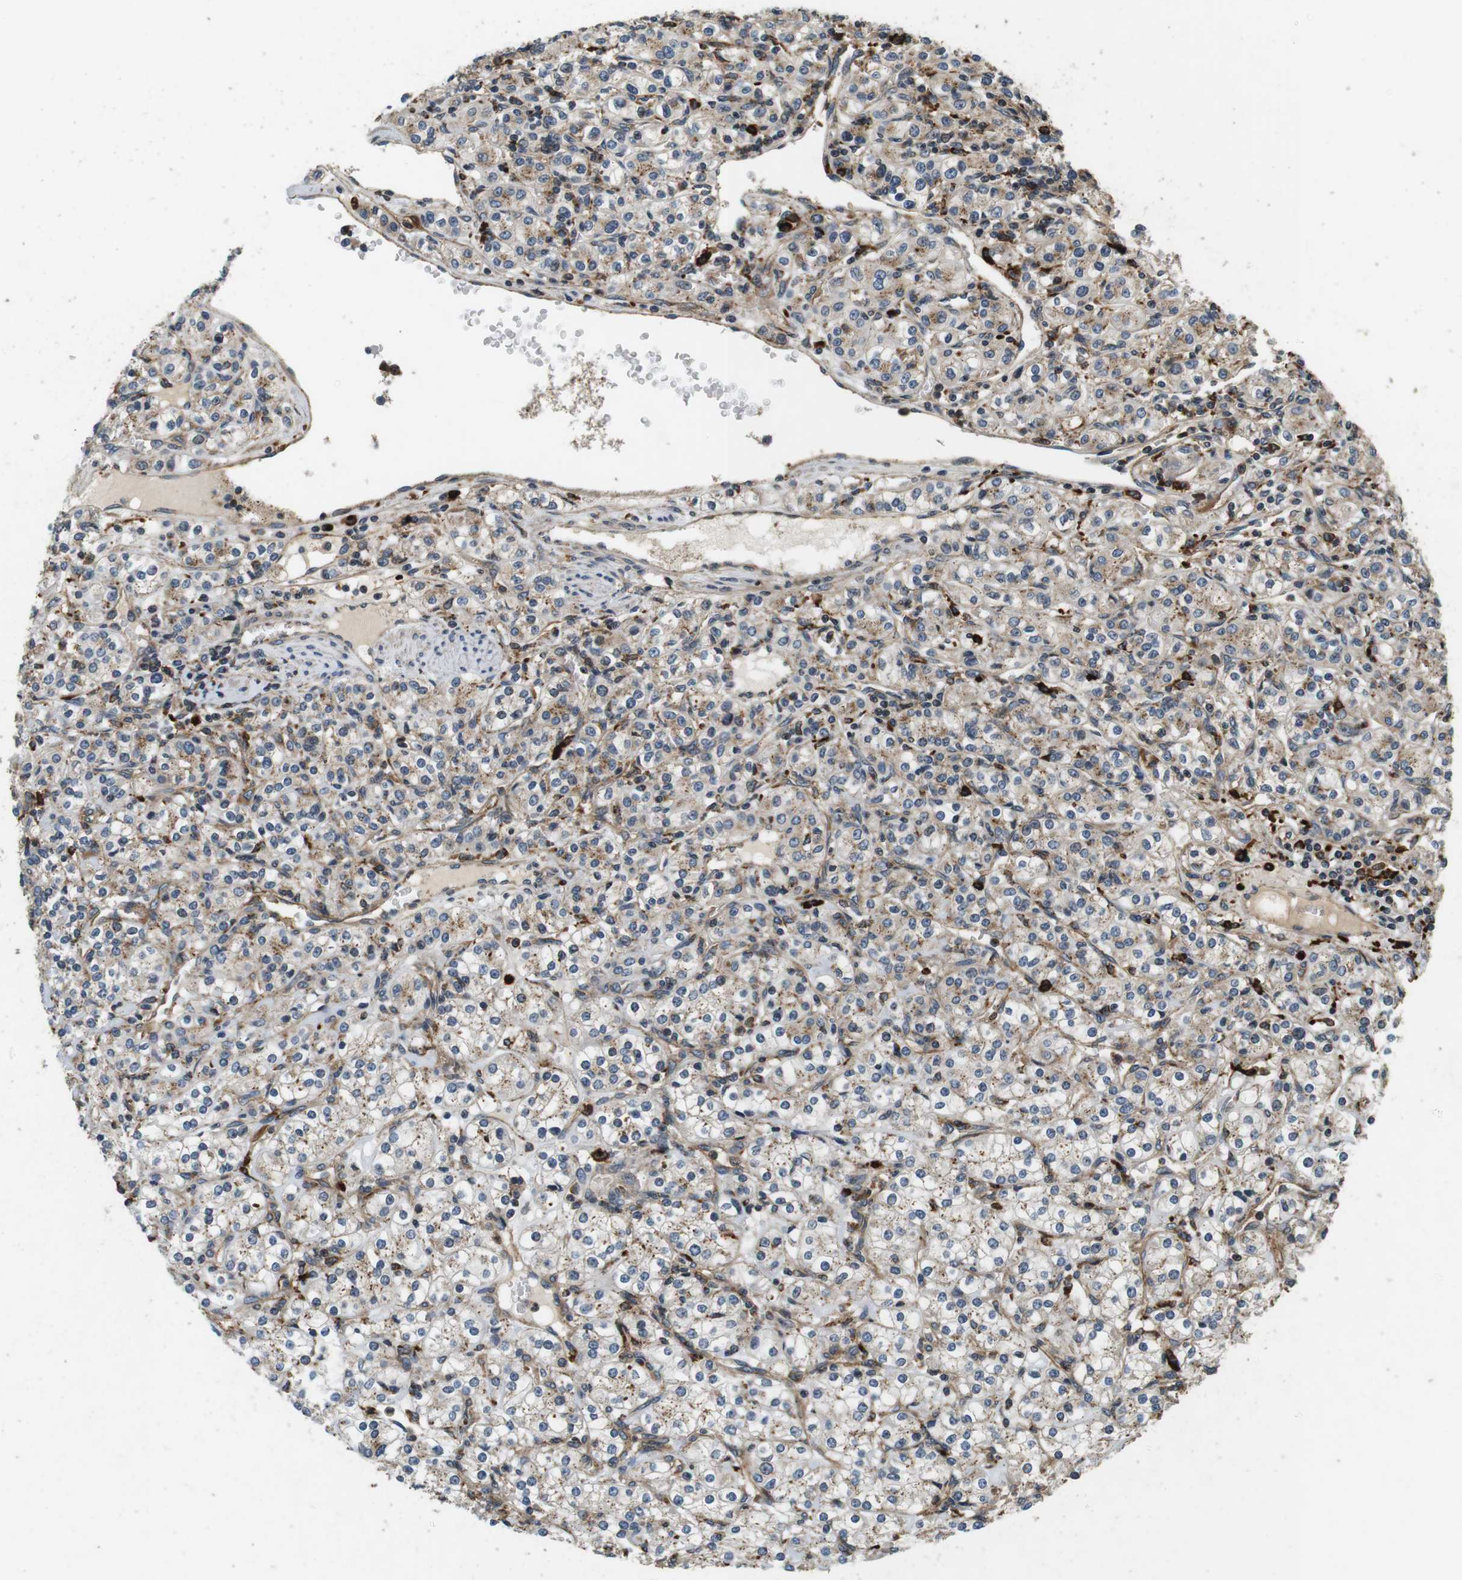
{"staining": {"intensity": "weak", "quantity": "25%-75%", "location": "cytoplasmic/membranous"}, "tissue": "renal cancer", "cell_type": "Tumor cells", "image_type": "cancer", "snomed": [{"axis": "morphology", "description": "Adenocarcinoma, NOS"}, {"axis": "topography", "description": "Kidney"}], "caption": "Renal adenocarcinoma stained with IHC displays weak cytoplasmic/membranous expression in about 25%-75% of tumor cells.", "gene": "TXNRD1", "patient": {"sex": "male", "age": 77}}